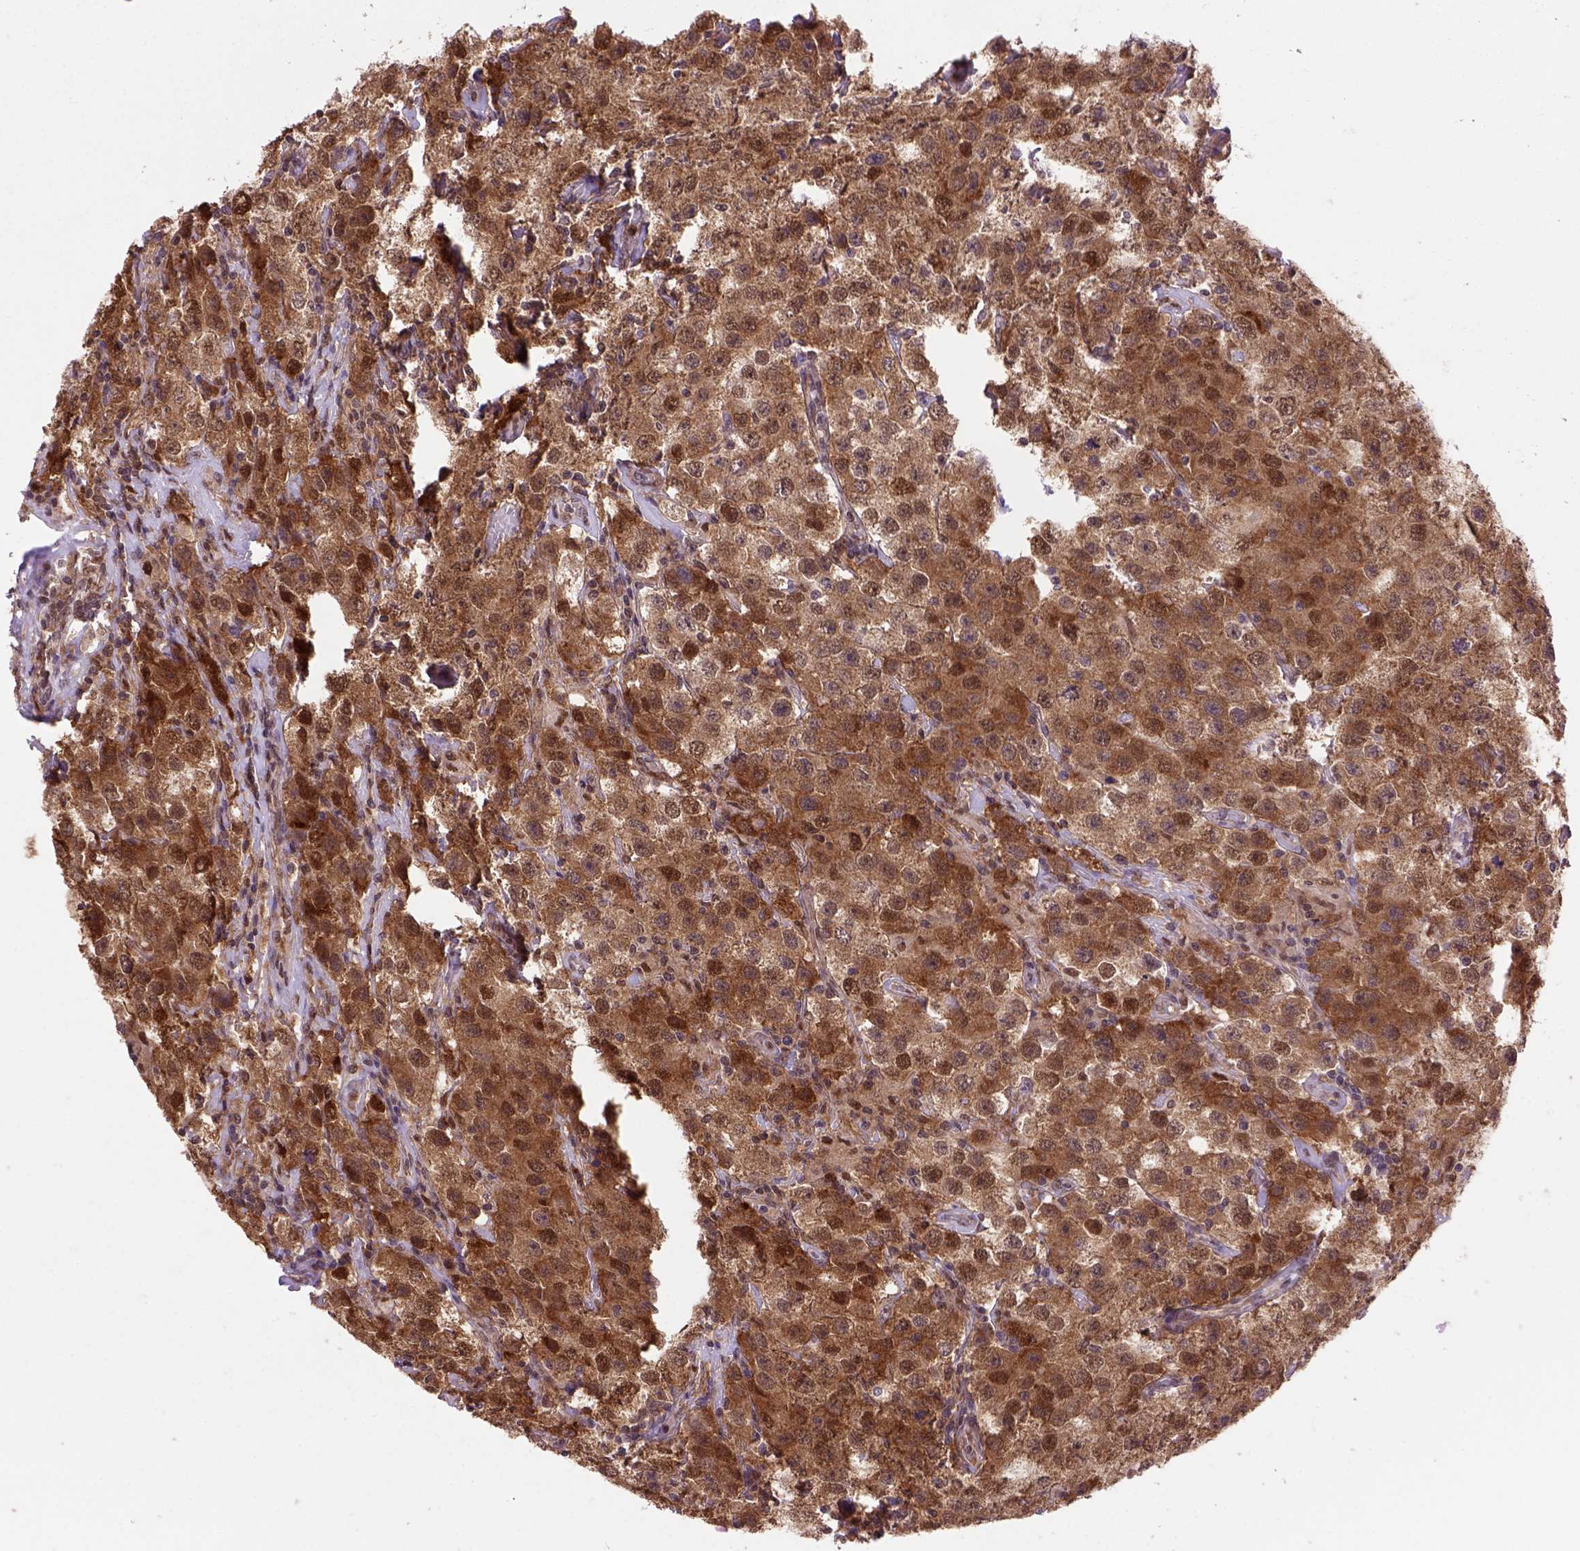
{"staining": {"intensity": "strong", "quantity": ">75%", "location": "cytoplasmic/membranous,nuclear"}, "tissue": "testis cancer", "cell_type": "Tumor cells", "image_type": "cancer", "snomed": [{"axis": "morphology", "description": "Seminoma, NOS"}, {"axis": "topography", "description": "Testis"}], "caption": "Approximately >75% of tumor cells in human seminoma (testis) demonstrate strong cytoplasmic/membranous and nuclear protein staining as visualized by brown immunohistochemical staining.", "gene": "PSMC2", "patient": {"sex": "male", "age": 52}}